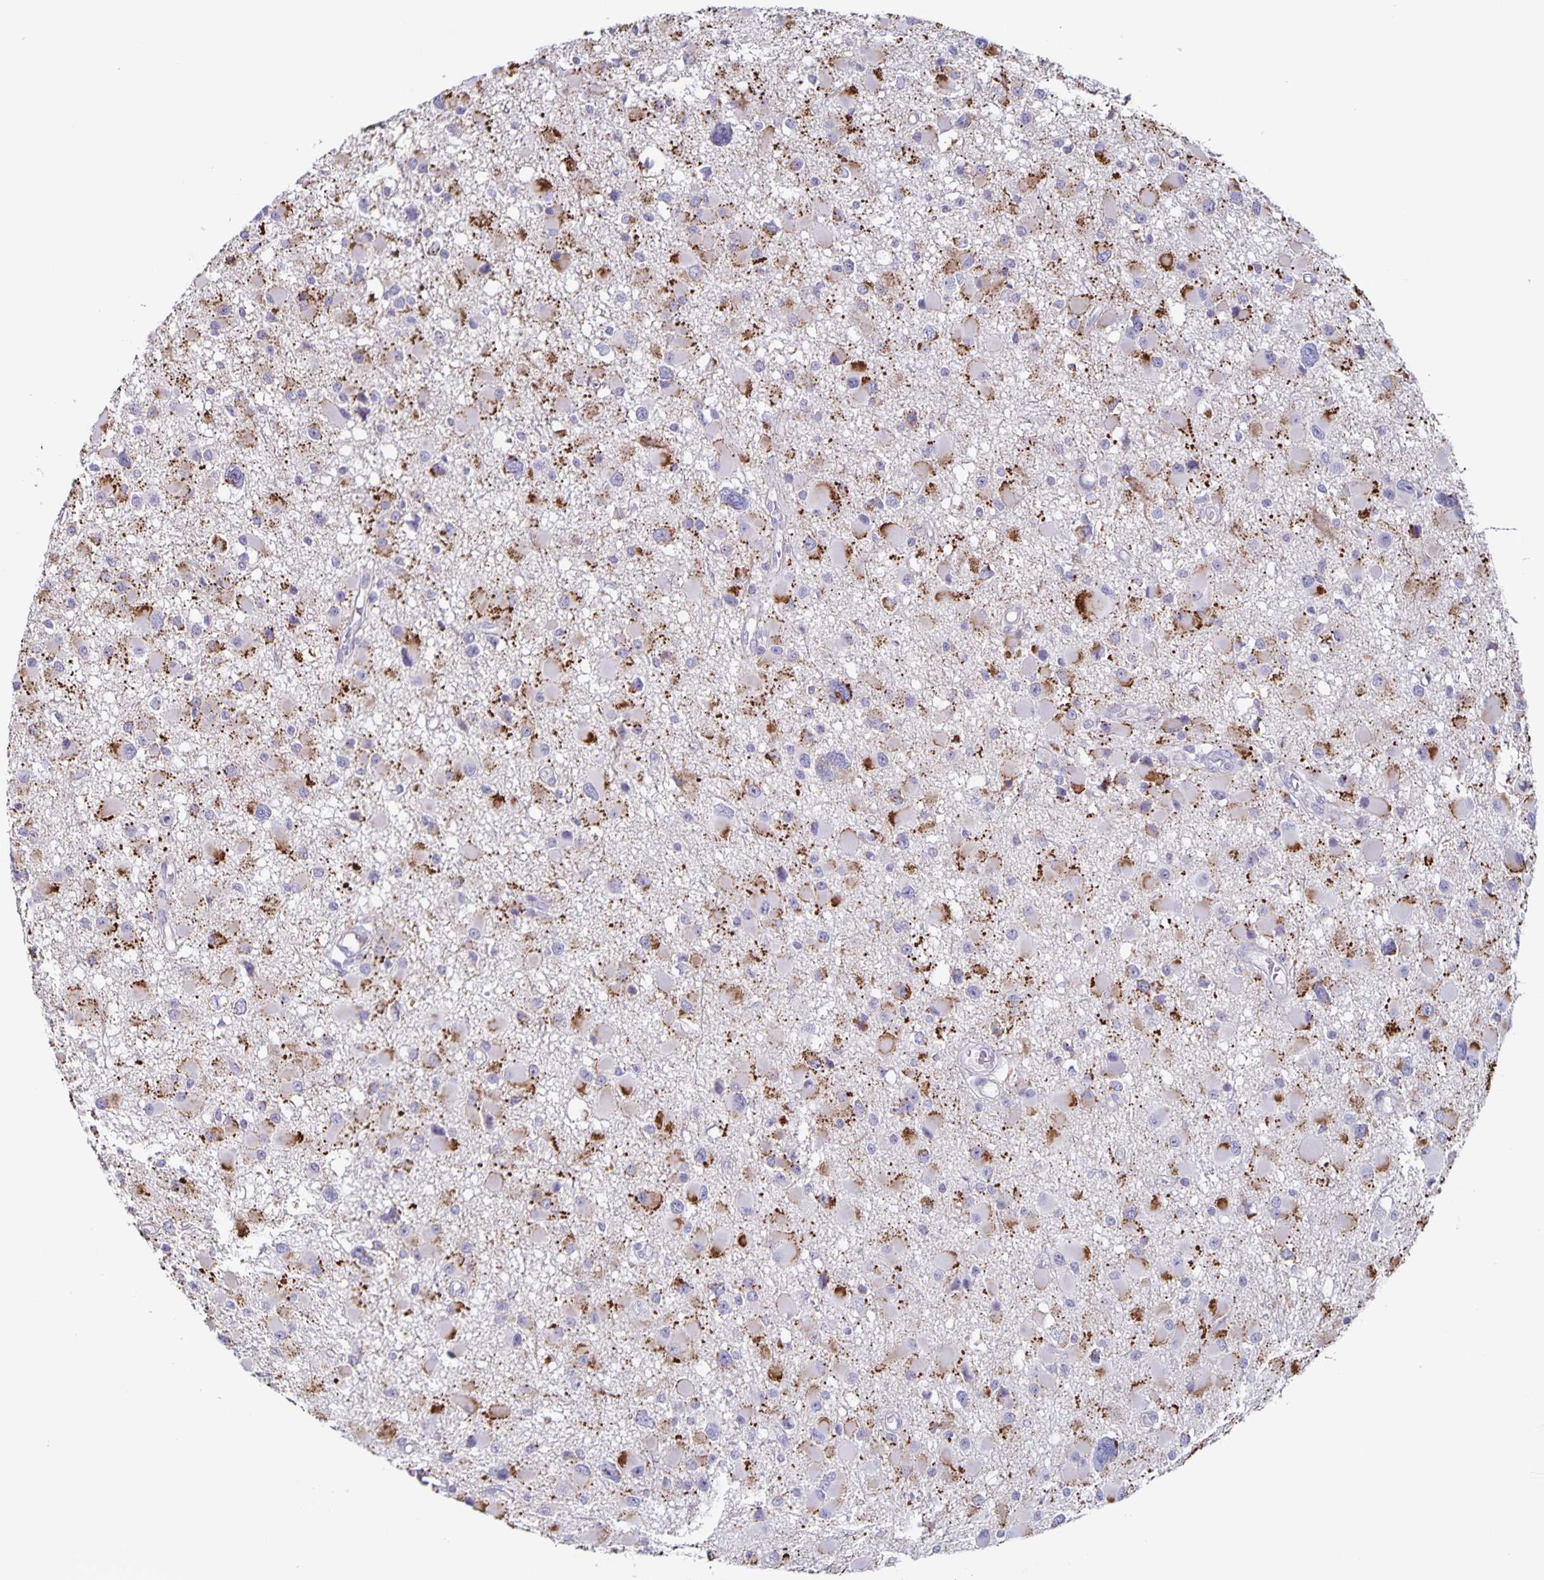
{"staining": {"intensity": "strong", "quantity": "25%-75%", "location": "cytoplasmic/membranous"}, "tissue": "glioma", "cell_type": "Tumor cells", "image_type": "cancer", "snomed": [{"axis": "morphology", "description": "Glioma, malignant, High grade"}, {"axis": "topography", "description": "Brain"}], "caption": "The image demonstrates staining of glioma, revealing strong cytoplasmic/membranous protein positivity (brown color) within tumor cells. (DAB = brown stain, brightfield microscopy at high magnification).", "gene": "RPL36A", "patient": {"sex": "male", "age": 54}}